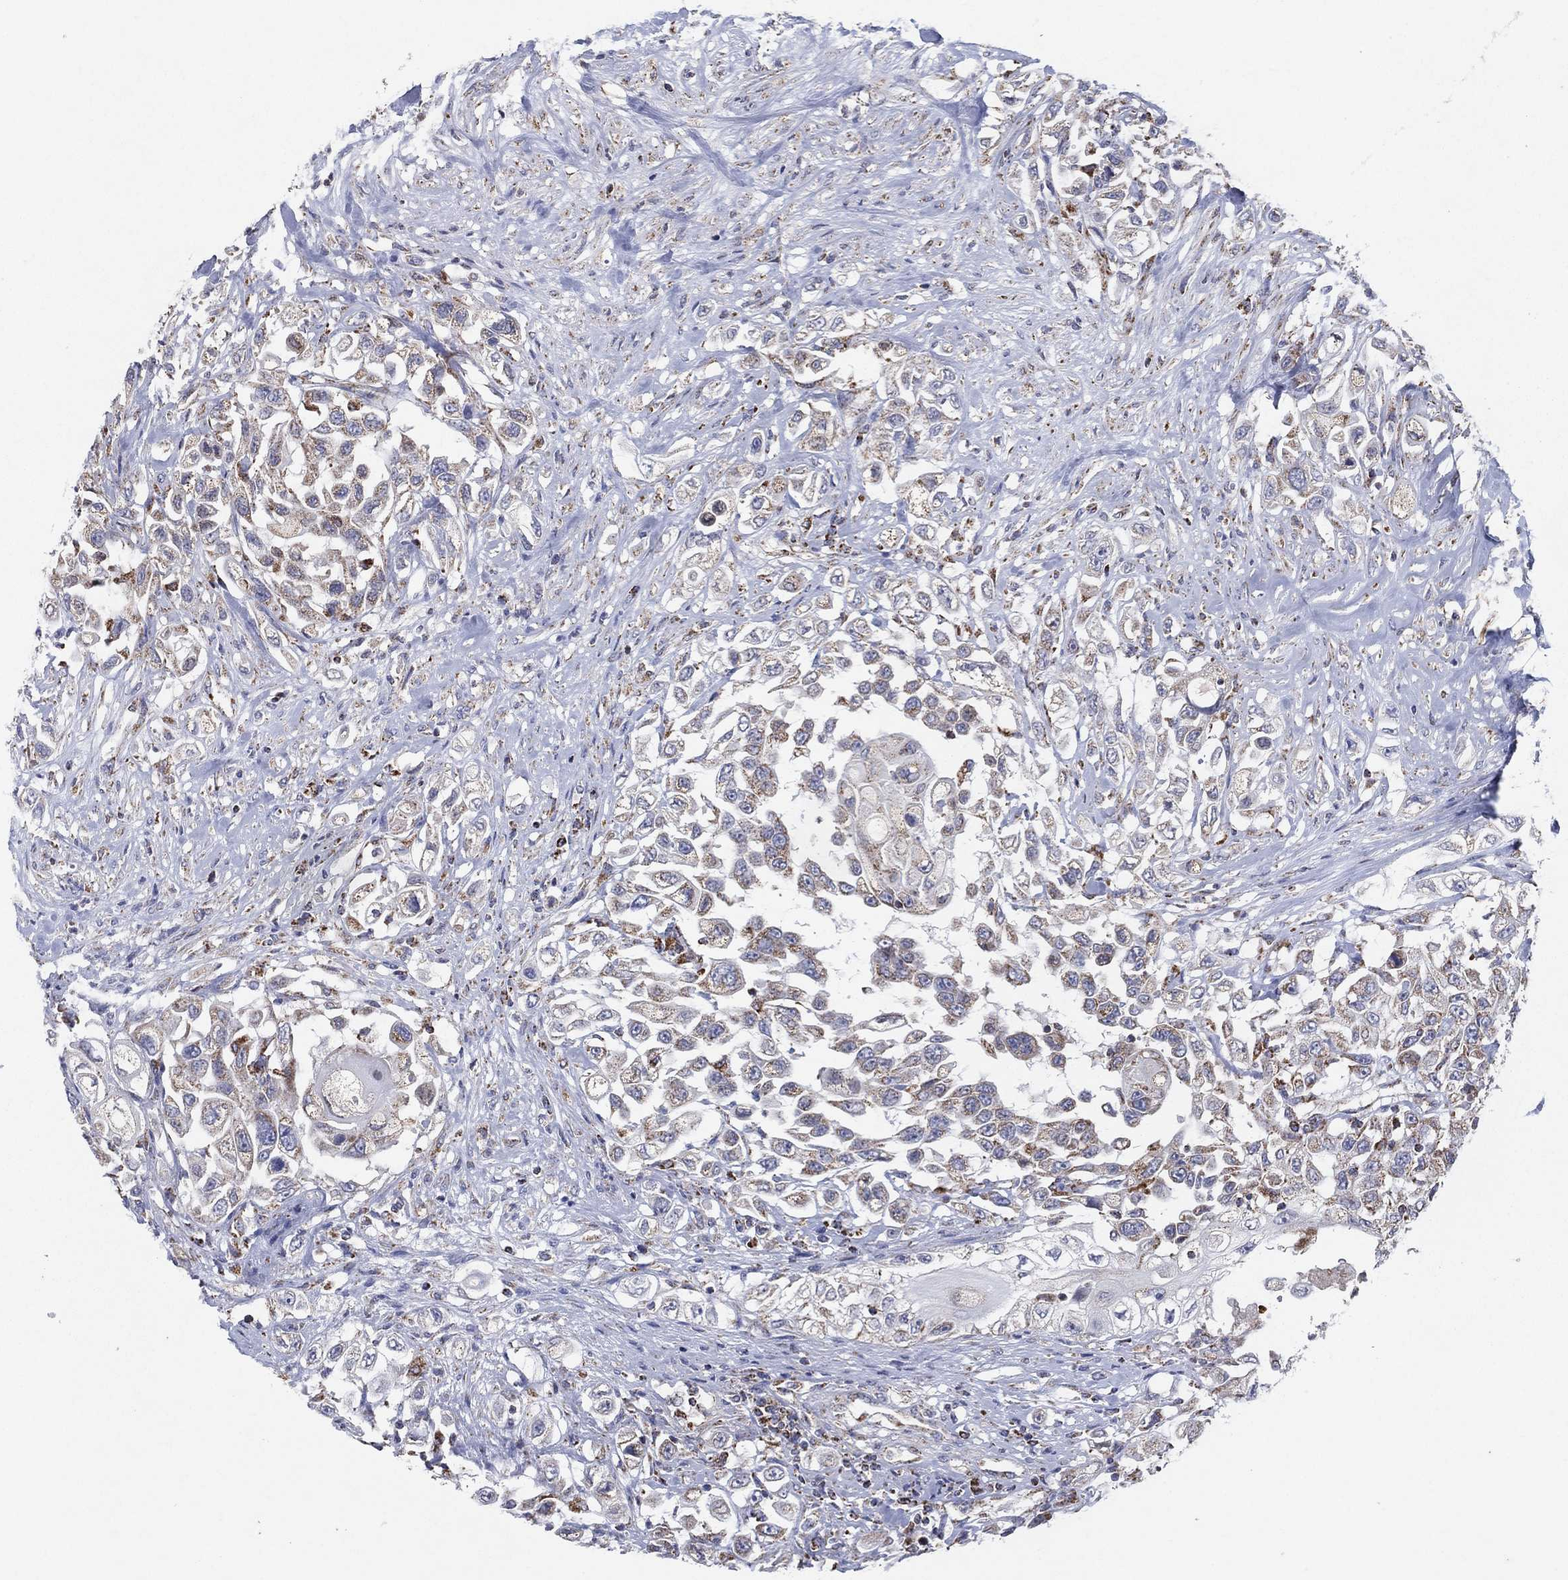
{"staining": {"intensity": "moderate", "quantity": "25%-75%", "location": "cytoplasmic/membranous"}, "tissue": "urothelial cancer", "cell_type": "Tumor cells", "image_type": "cancer", "snomed": [{"axis": "morphology", "description": "Urothelial carcinoma, High grade"}, {"axis": "topography", "description": "Urinary bladder"}], "caption": "Tumor cells demonstrate medium levels of moderate cytoplasmic/membranous staining in approximately 25%-75% of cells in human urothelial carcinoma (high-grade). The protein is shown in brown color, while the nuclei are stained blue.", "gene": "C9orf85", "patient": {"sex": "female", "age": 56}}